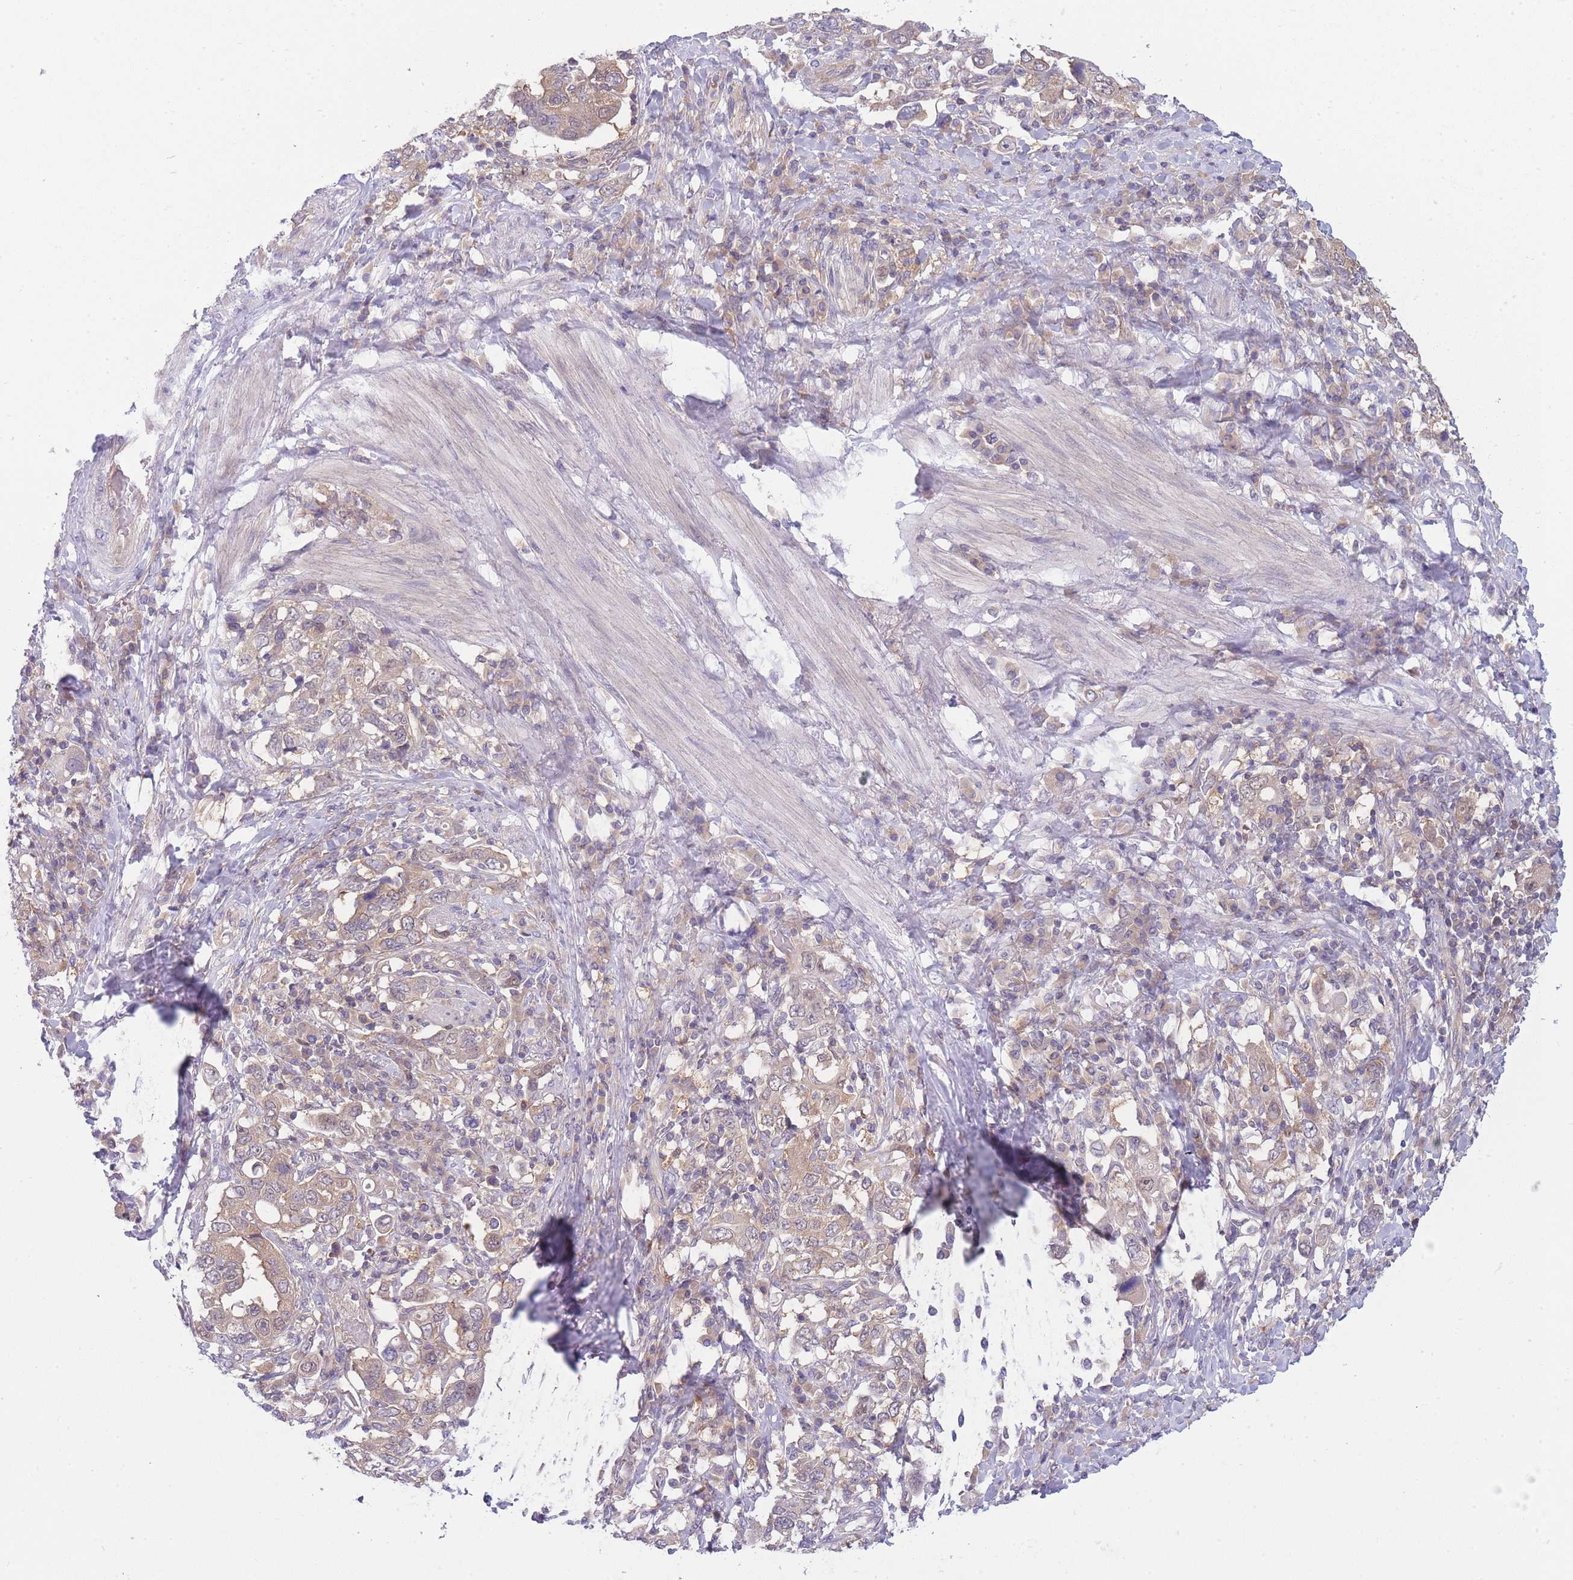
{"staining": {"intensity": "weak", "quantity": ">75%", "location": "cytoplasmic/membranous"}, "tissue": "stomach cancer", "cell_type": "Tumor cells", "image_type": "cancer", "snomed": [{"axis": "morphology", "description": "Adenocarcinoma, NOS"}, {"axis": "topography", "description": "Stomach, upper"}, {"axis": "topography", "description": "Stomach"}], "caption": "Human stomach cancer (adenocarcinoma) stained with a protein marker exhibits weak staining in tumor cells.", "gene": "PFDN6", "patient": {"sex": "male", "age": 62}}